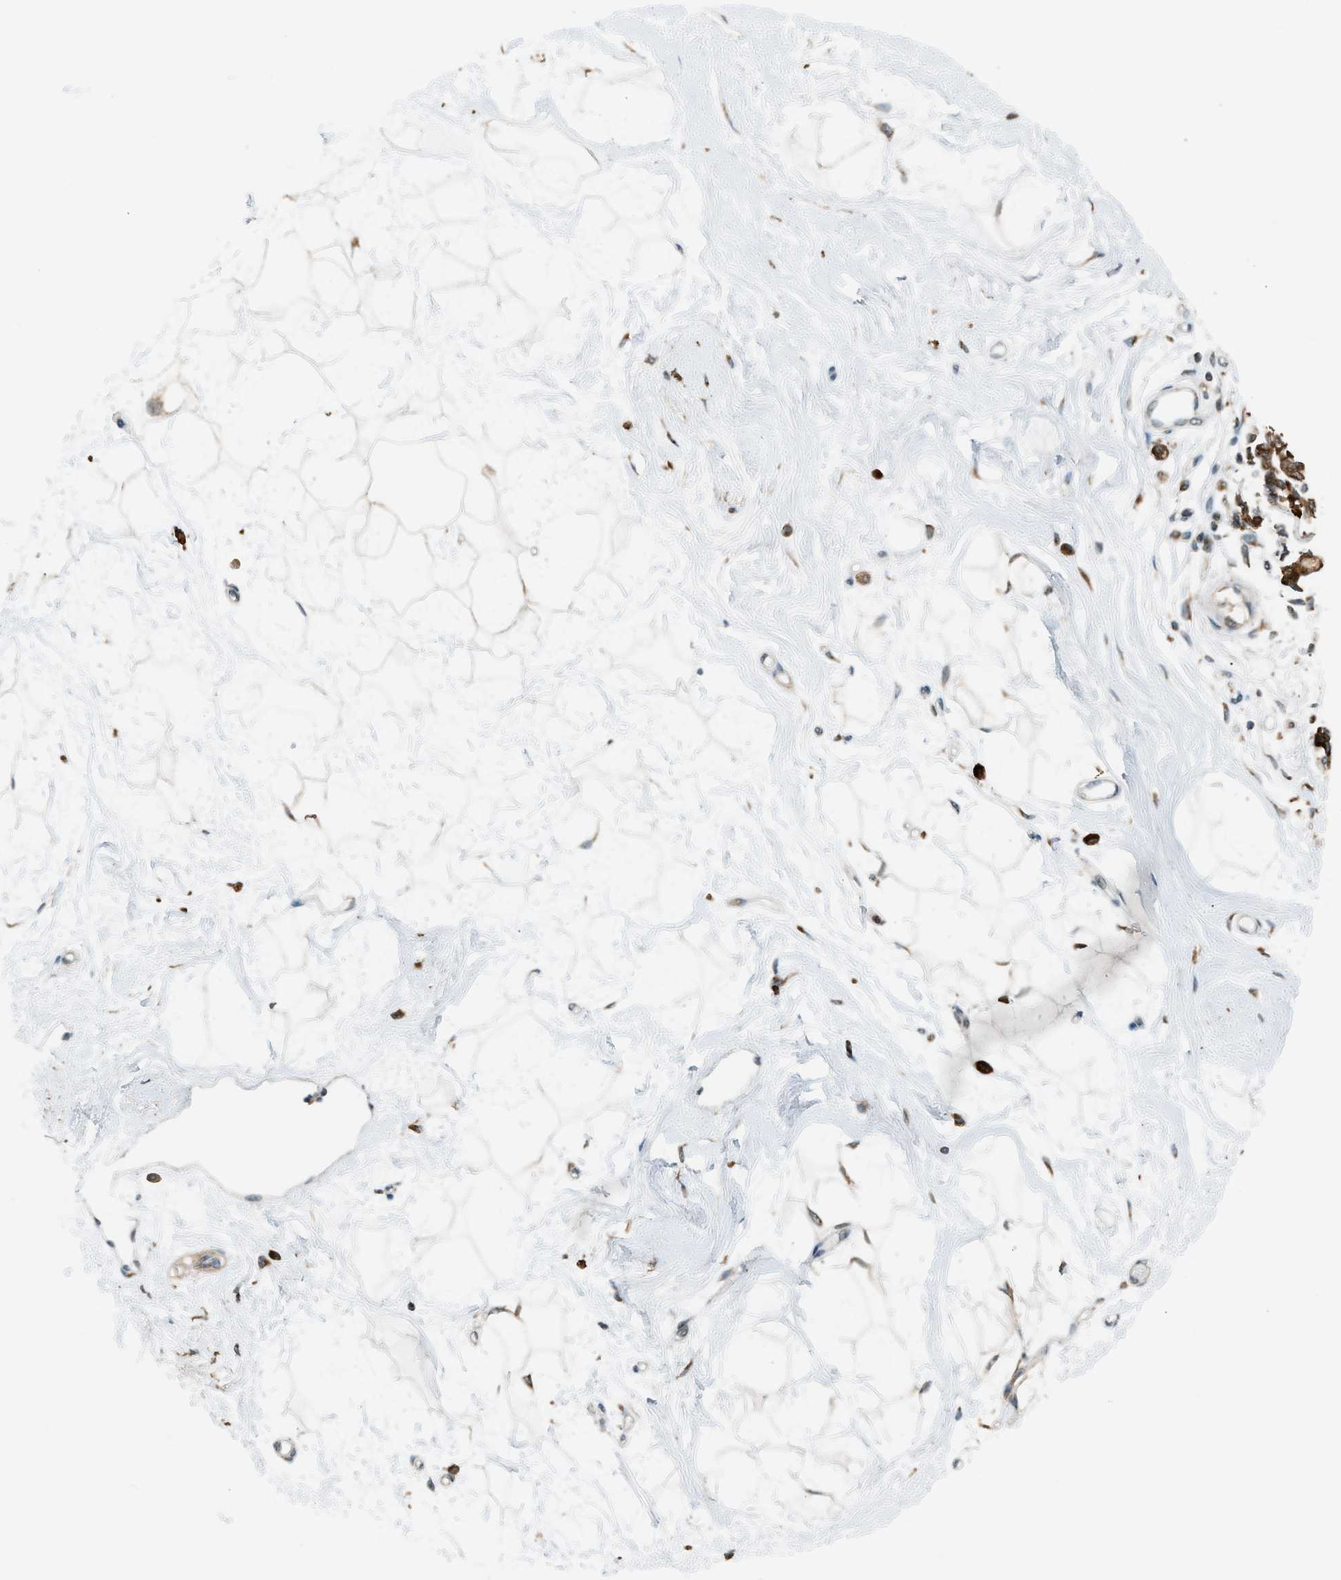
{"staining": {"intensity": "weak", "quantity": "25%-75%", "location": "cytoplasmic/membranous"}, "tissue": "breast", "cell_type": "Adipocytes", "image_type": "normal", "snomed": [{"axis": "morphology", "description": "Normal tissue, NOS"}, {"axis": "topography", "description": "Breast"}], "caption": "This is a photomicrograph of immunohistochemistry staining of unremarkable breast, which shows weak expression in the cytoplasmic/membranous of adipocytes.", "gene": "SEMA4D", "patient": {"sex": "female", "age": 45}}